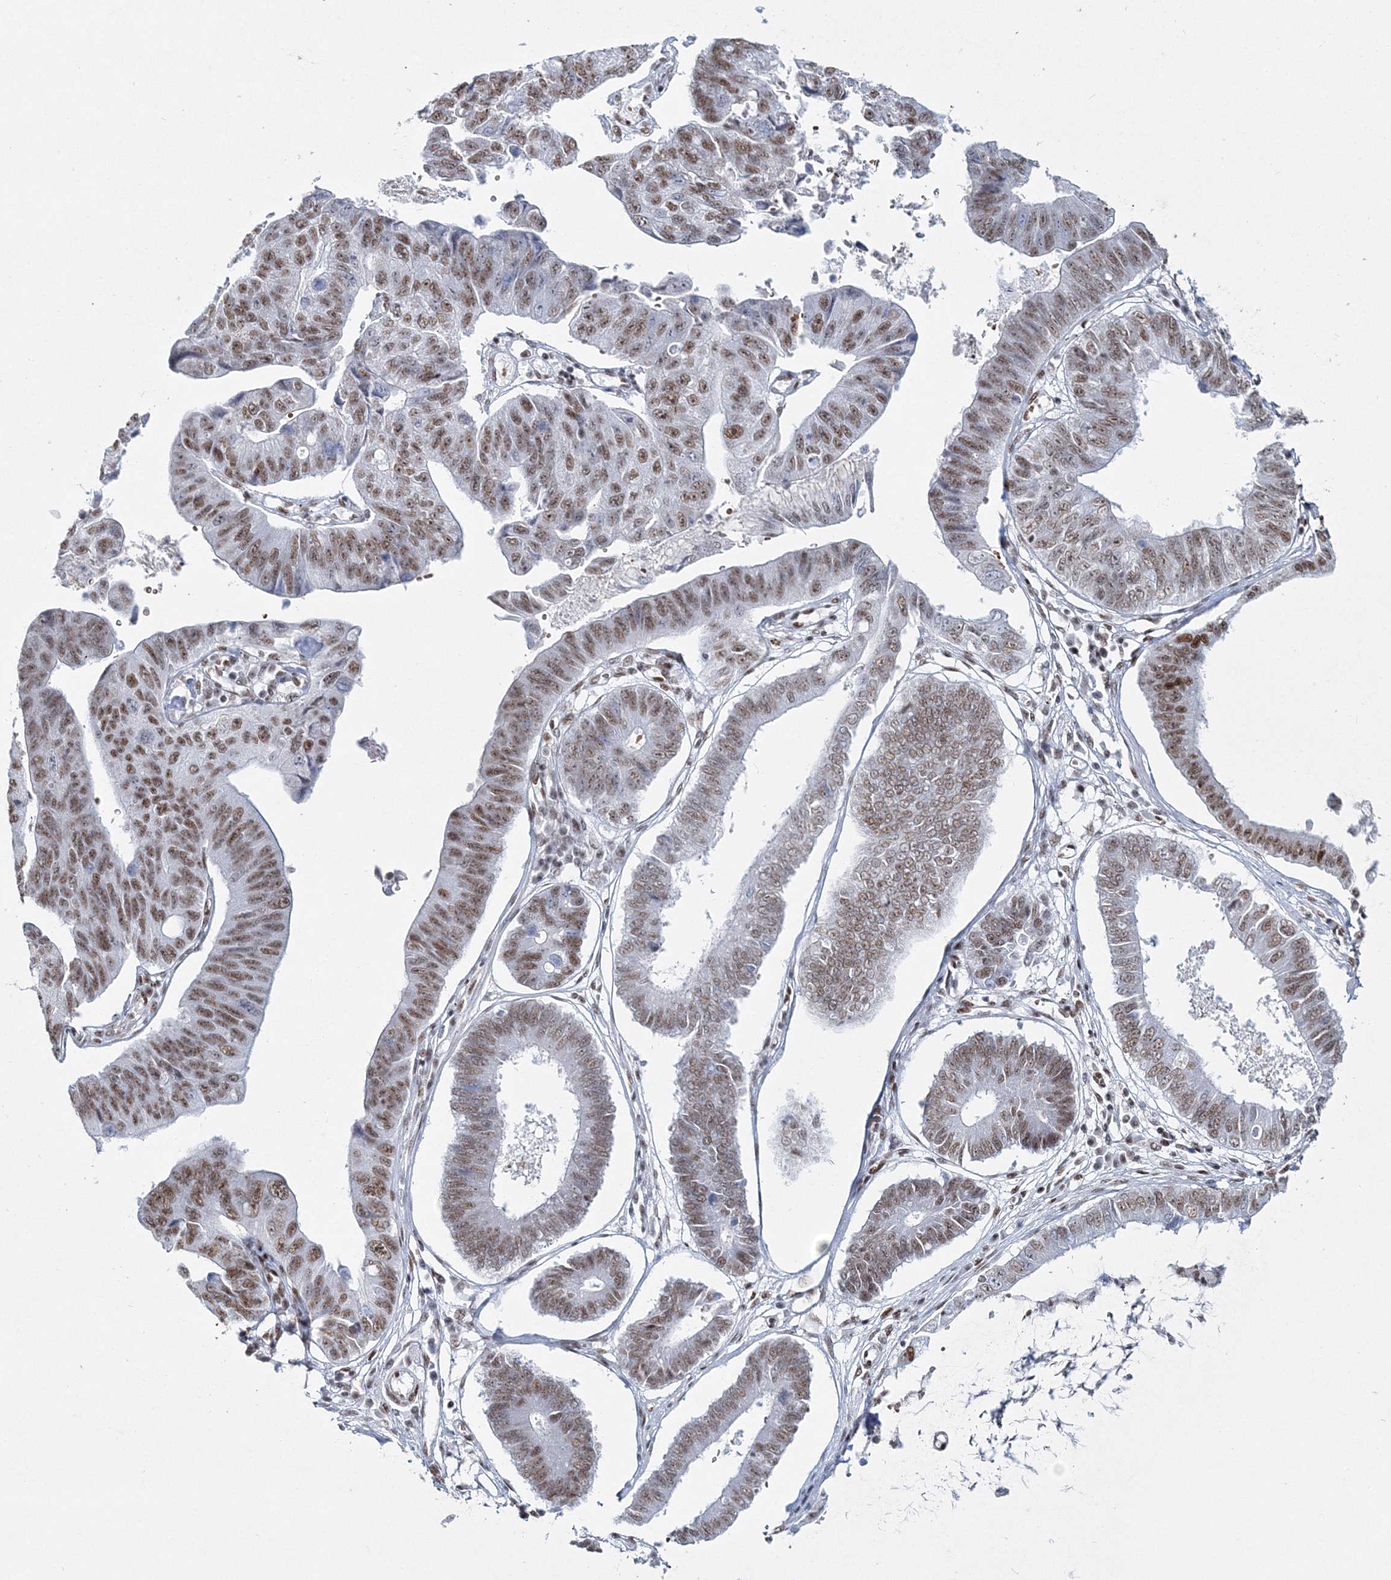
{"staining": {"intensity": "moderate", "quantity": ">75%", "location": "nuclear"}, "tissue": "stomach cancer", "cell_type": "Tumor cells", "image_type": "cancer", "snomed": [{"axis": "morphology", "description": "Adenocarcinoma, NOS"}, {"axis": "topography", "description": "Stomach"}], "caption": "This is a histology image of immunohistochemistry (IHC) staining of stomach cancer, which shows moderate expression in the nuclear of tumor cells.", "gene": "QRICH1", "patient": {"sex": "male", "age": 59}}